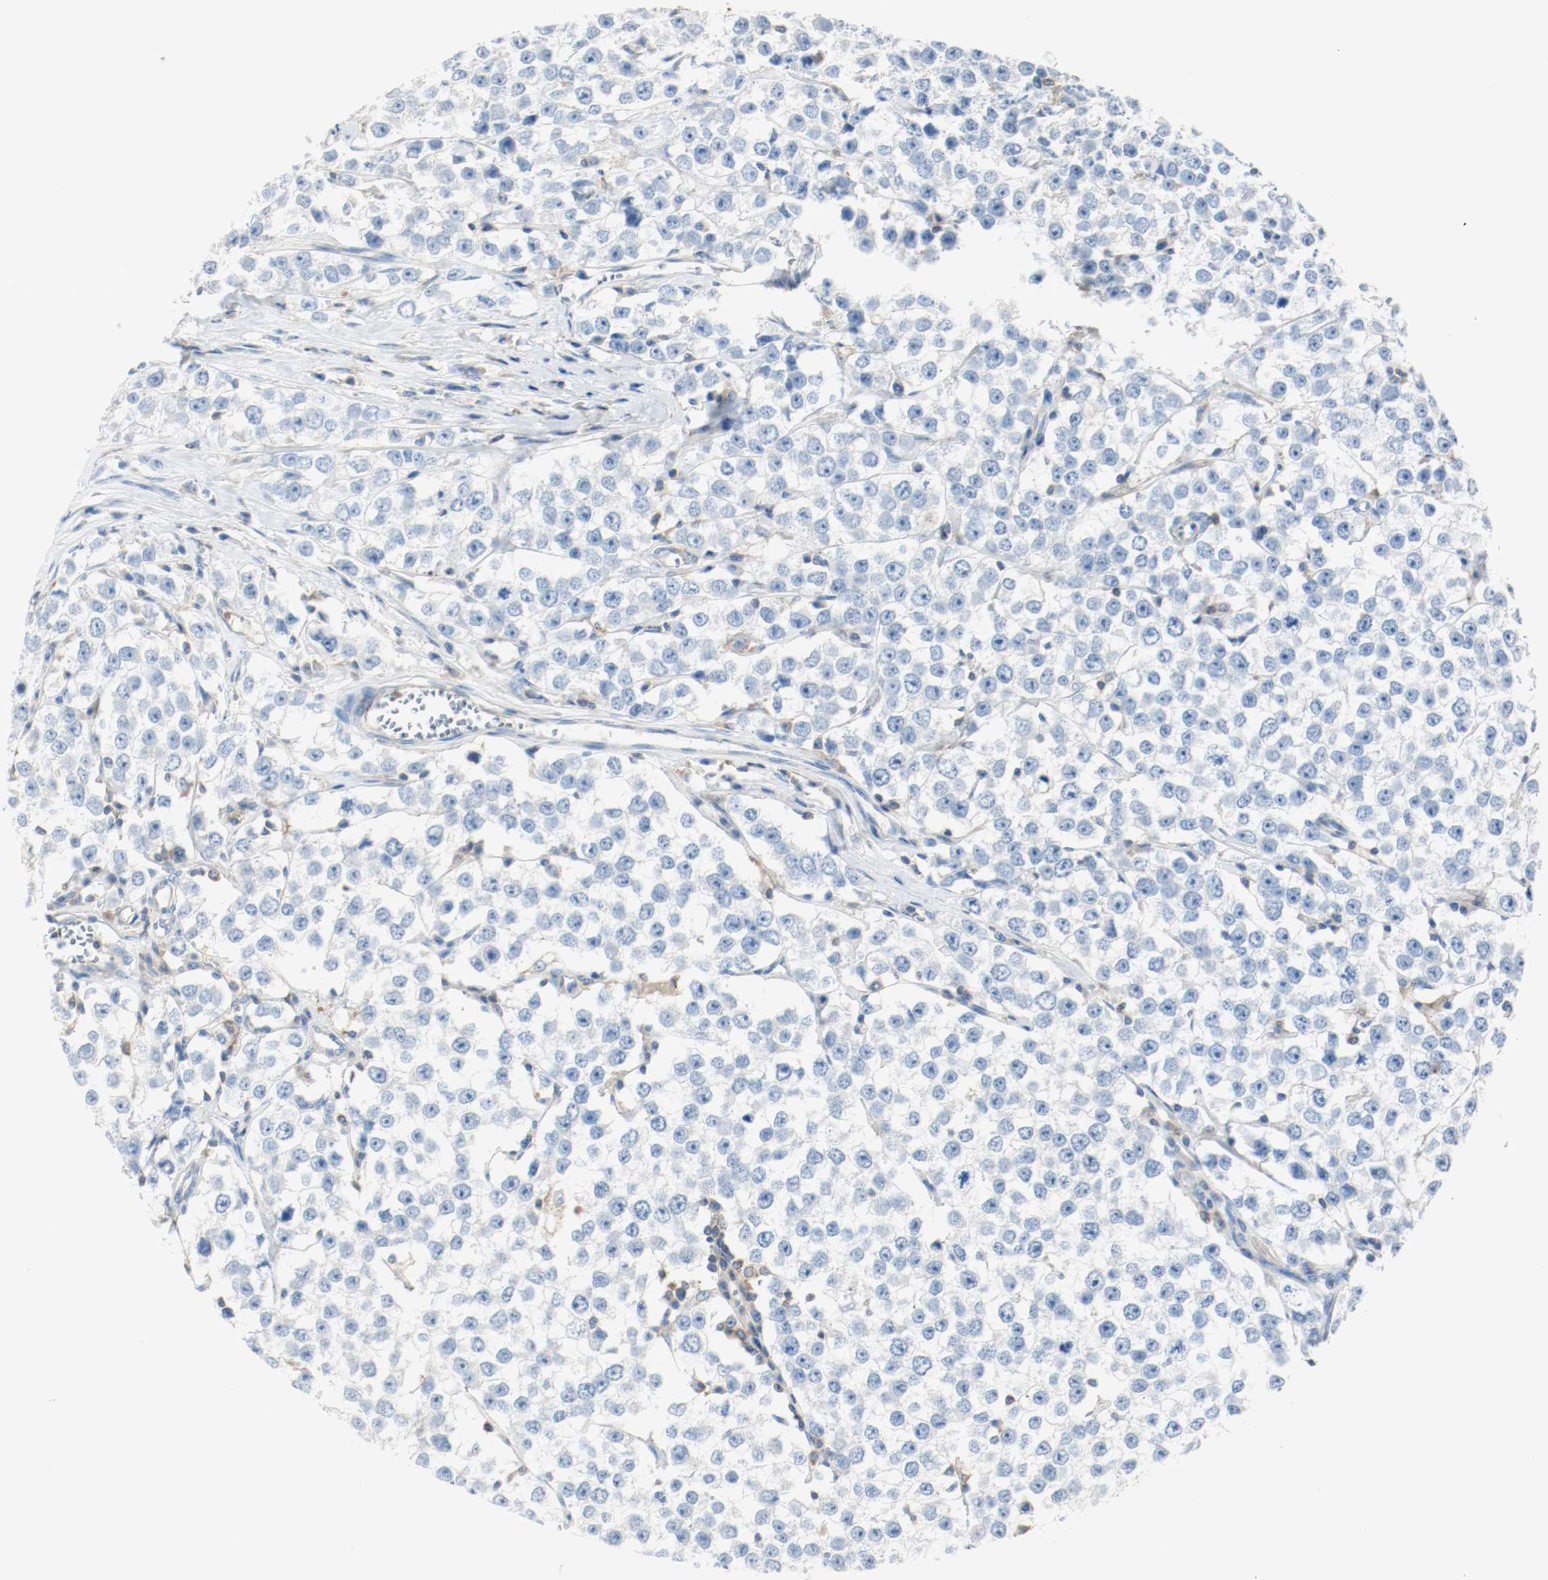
{"staining": {"intensity": "negative", "quantity": "none", "location": "none"}, "tissue": "testis cancer", "cell_type": "Tumor cells", "image_type": "cancer", "snomed": [{"axis": "morphology", "description": "Seminoma, NOS"}, {"axis": "morphology", "description": "Carcinoma, Embryonal, NOS"}, {"axis": "topography", "description": "Testis"}], "caption": "Tumor cells show no significant protein expression in testis embryonal carcinoma. (DAB immunohistochemistry (IHC) with hematoxylin counter stain).", "gene": "ARPC1B", "patient": {"sex": "male", "age": 52}}